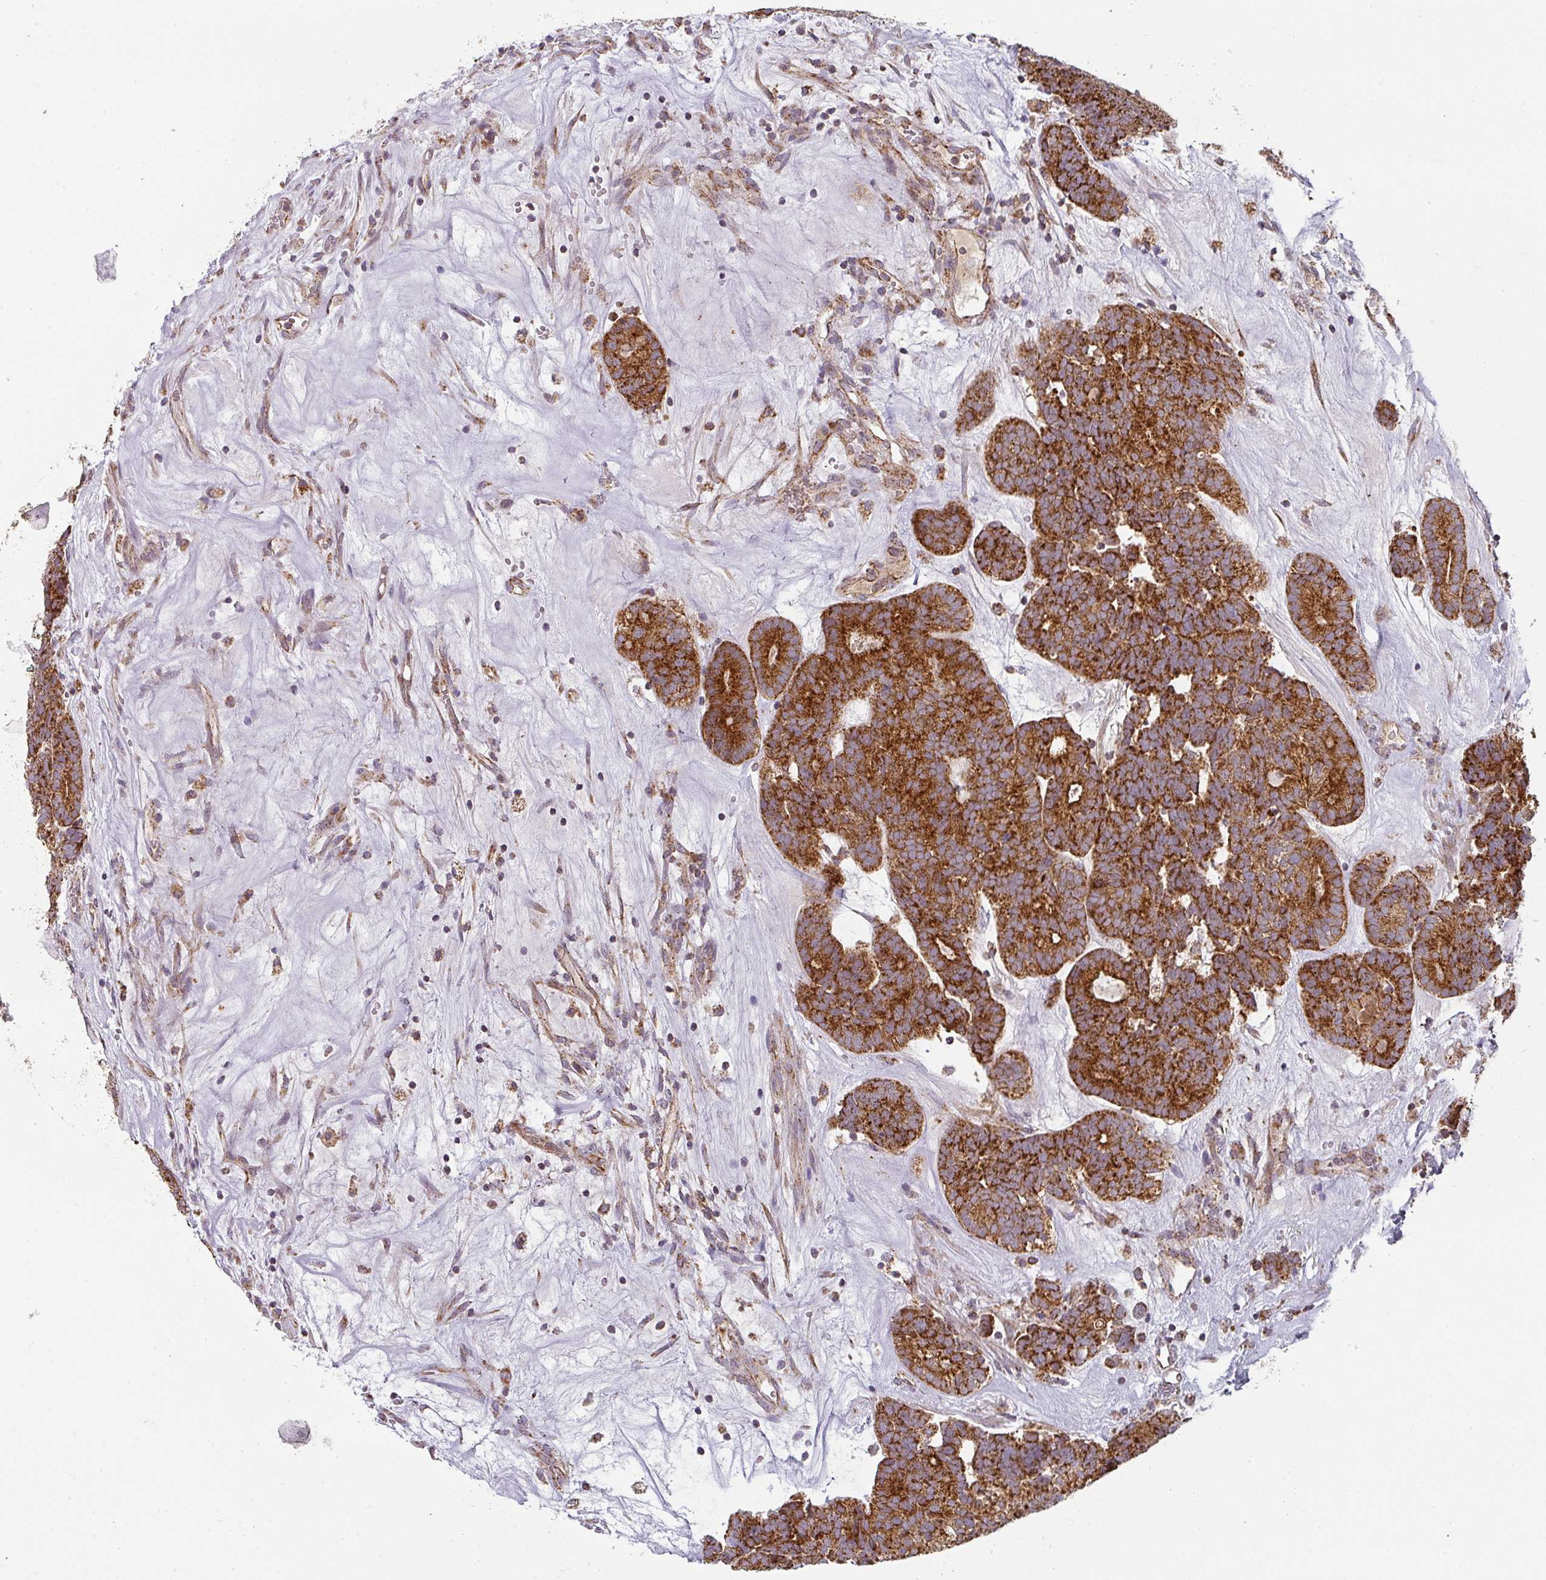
{"staining": {"intensity": "strong", "quantity": ">75%", "location": "cytoplasmic/membranous"}, "tissue": "head and neck cancer", "cell_type": "Tumor cells", "image_type": "cancer", "snomed": [{"axis": "morphology", "description": "Adenocarcinoma, NOS"}, {"axis": "topography", "description": "Head-Neck"}], "caption": "Head and neck cancer stained with a brown dye reveals strong cytoplasmic/membranous positive expression in about >75% of tumor cells.", "gene": "MRPS16", "patient": {"sex": "female", "age": 81}}